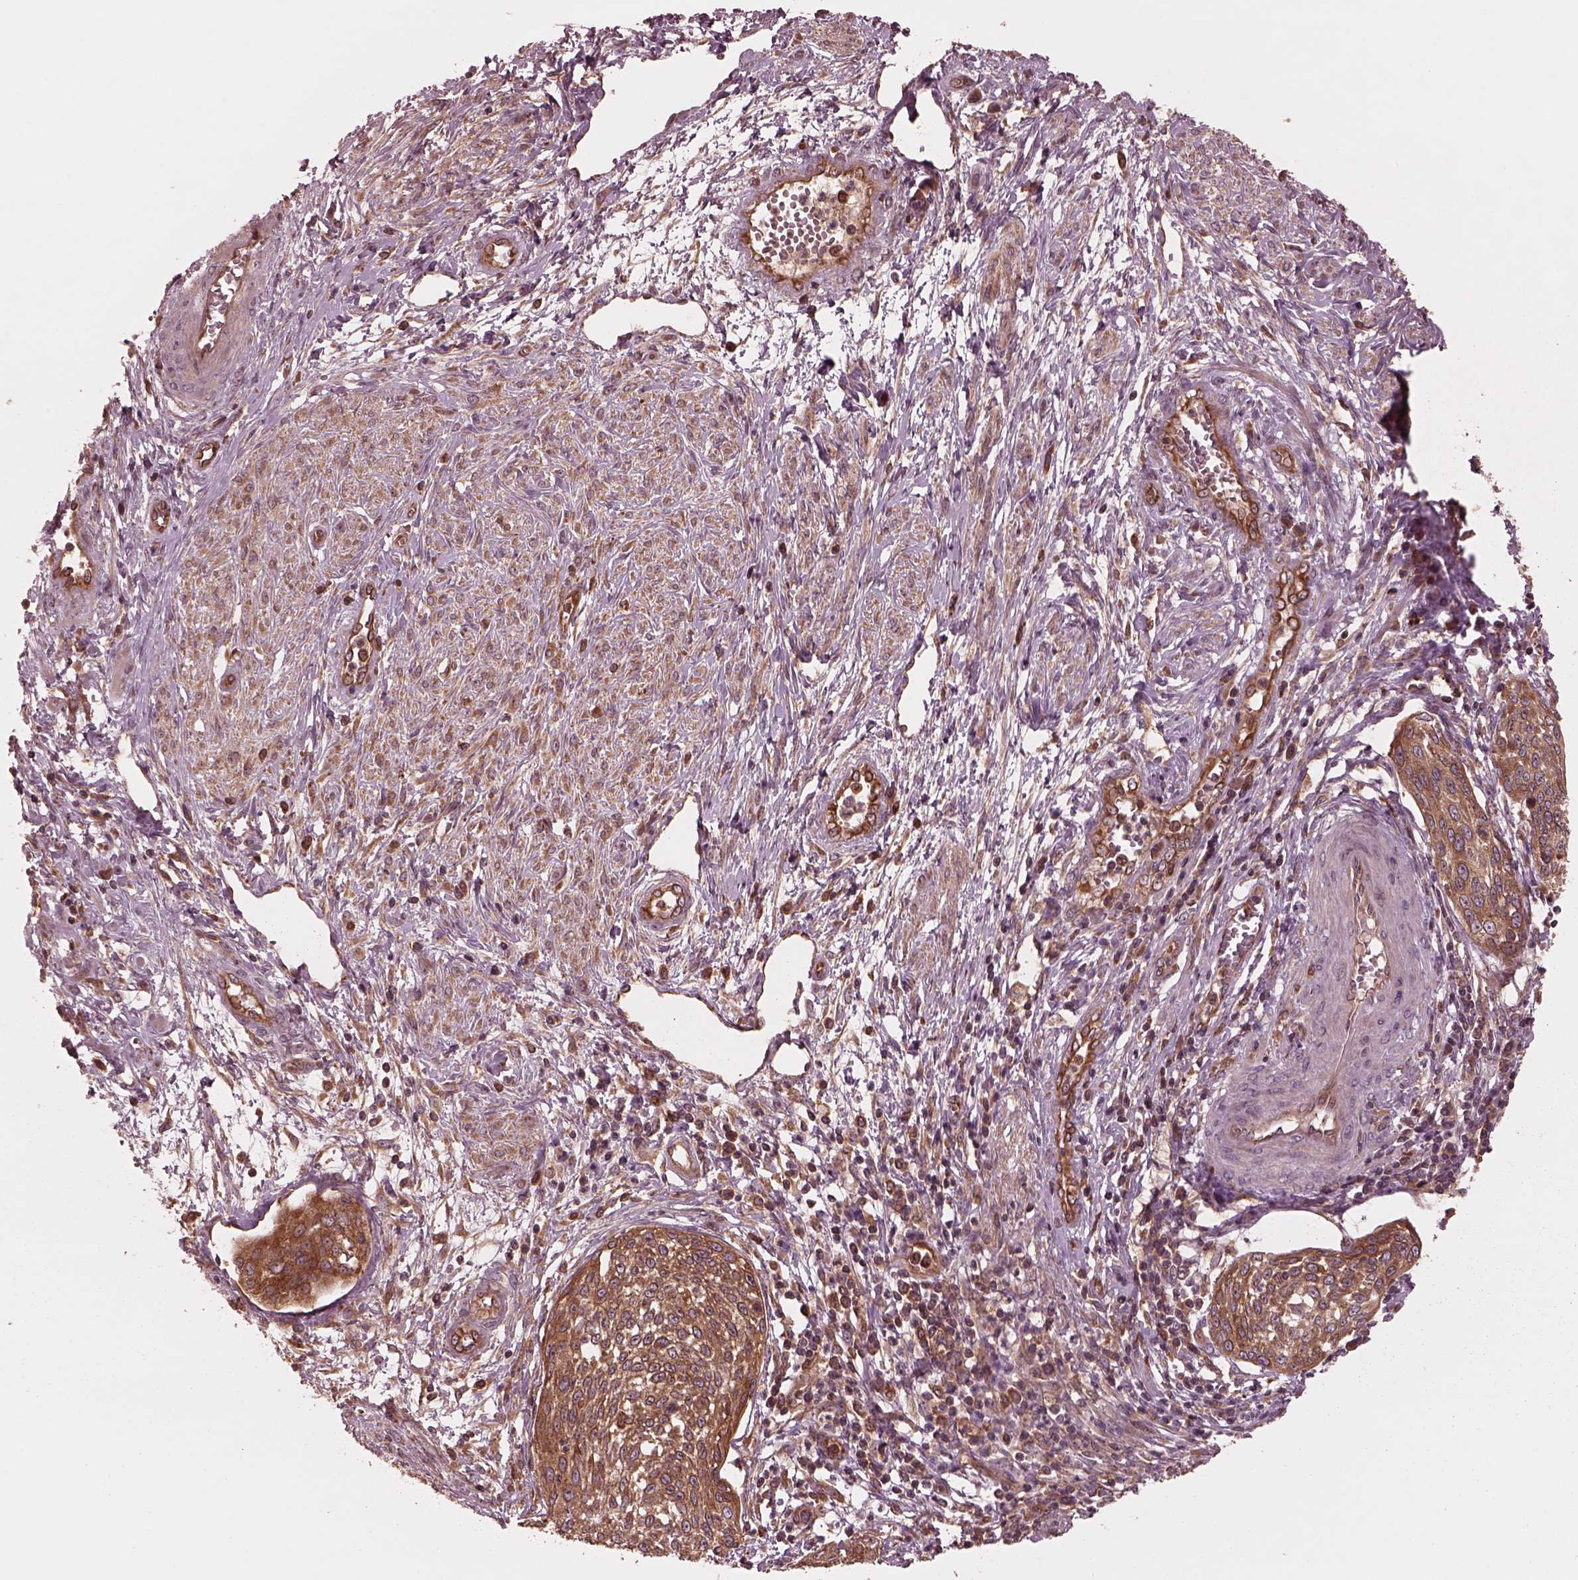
{"staining": {"intensity": "strong", "quantity": ">75%", "location": "cytoplasmic/membranous"}, "tissue": "cervical cancer", "cell_type": "Tumor cells", "image_type": "cancer", "snomed": [{"axis": "morphology", "description": "Squamous cell carcinoma, NOS"}, {"axis": "topography", "description": "Cervix"}], "caption": "Squamous cell carcinoma (cervical) tissue shows strong cytoplasmic/membranous expression in approximately >75% of tumor cells, visualized by immunohistochemistry.", "gene": "PIK3R2", "patient": {"sex": "female", "age": 34}}